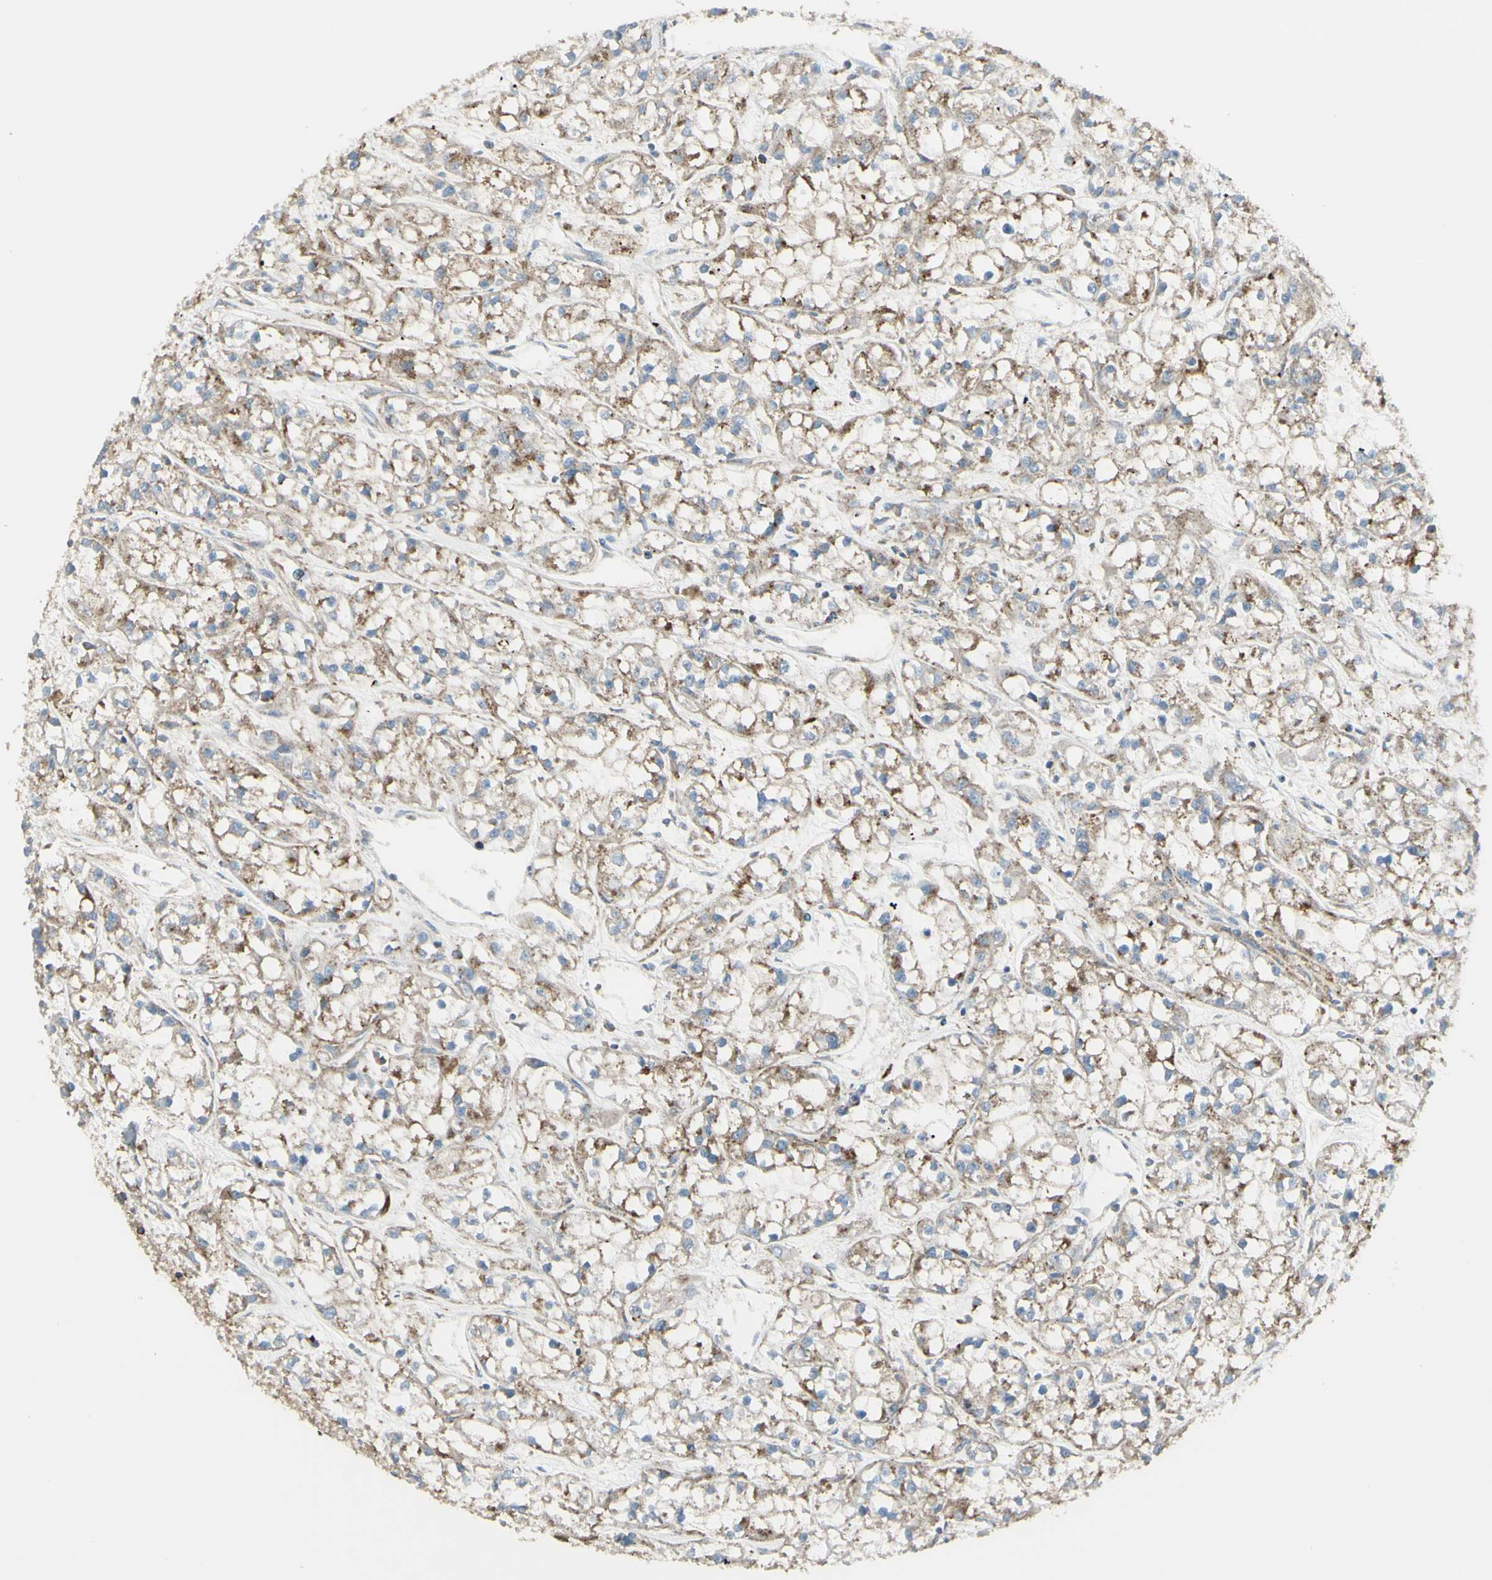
{"staining": {"intensity": "weak", "quantity": "25%-75%", "location": "cytoplasmic/membranous"}, "tissue": "renal cancer", "cell_type": "Tumor cells", "image_type": "cancer", "snomed": [{"axis": "morphology", "description": "Adenocarcinoma, NOS"}, {"axis": "topography", "description": "Kidney"}], "caption": "Immunohistochemical staining of renal cancer reveals weak cytoplasmic/membranous protein expression in about 25%-75% of tumor cells.", "gene": "NAPA", "patient": {"sex": "female", "age": 52}}